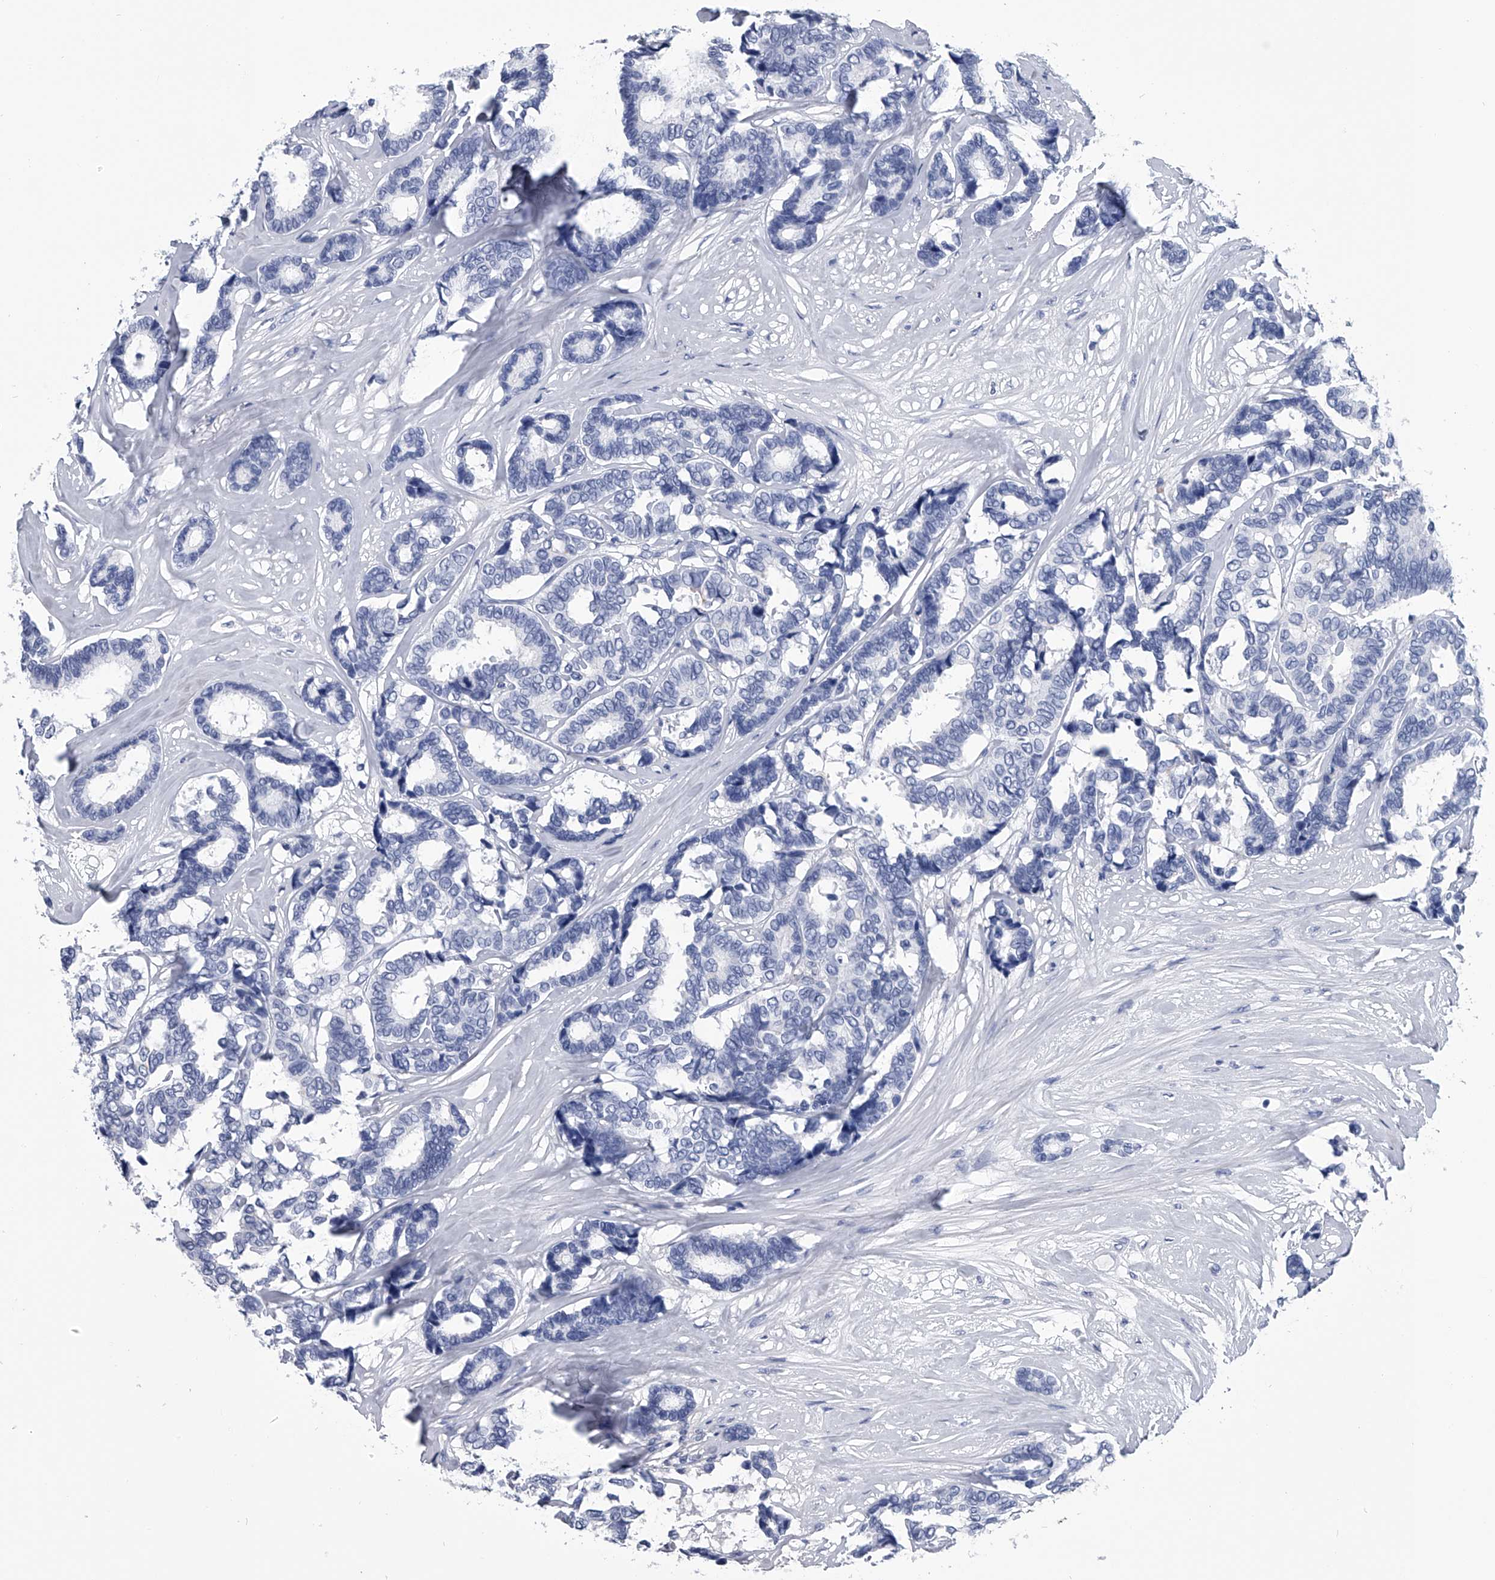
{"staining": {"intensity": "negative", "quantity": "none", "location": "none"}, "tissue": "breast cancer", "cell_type": "Tumor cells", "image_type": "cancer", "snomed": [{"axis": "morphology", "description": "Duct carcinoma"}, {"axis": "topography", "description": "Breast"}], "caption": "IHC histopathology image of human breast infiltrating ductal carcinoma stained for a protein (brown), which exhibits no positivity in tumor cells. (Brightfield microscopy of DAB immunohistochemistry at high magnification).", "gene": "PDXK", "patient": {"sex": "female", "age": 87}}